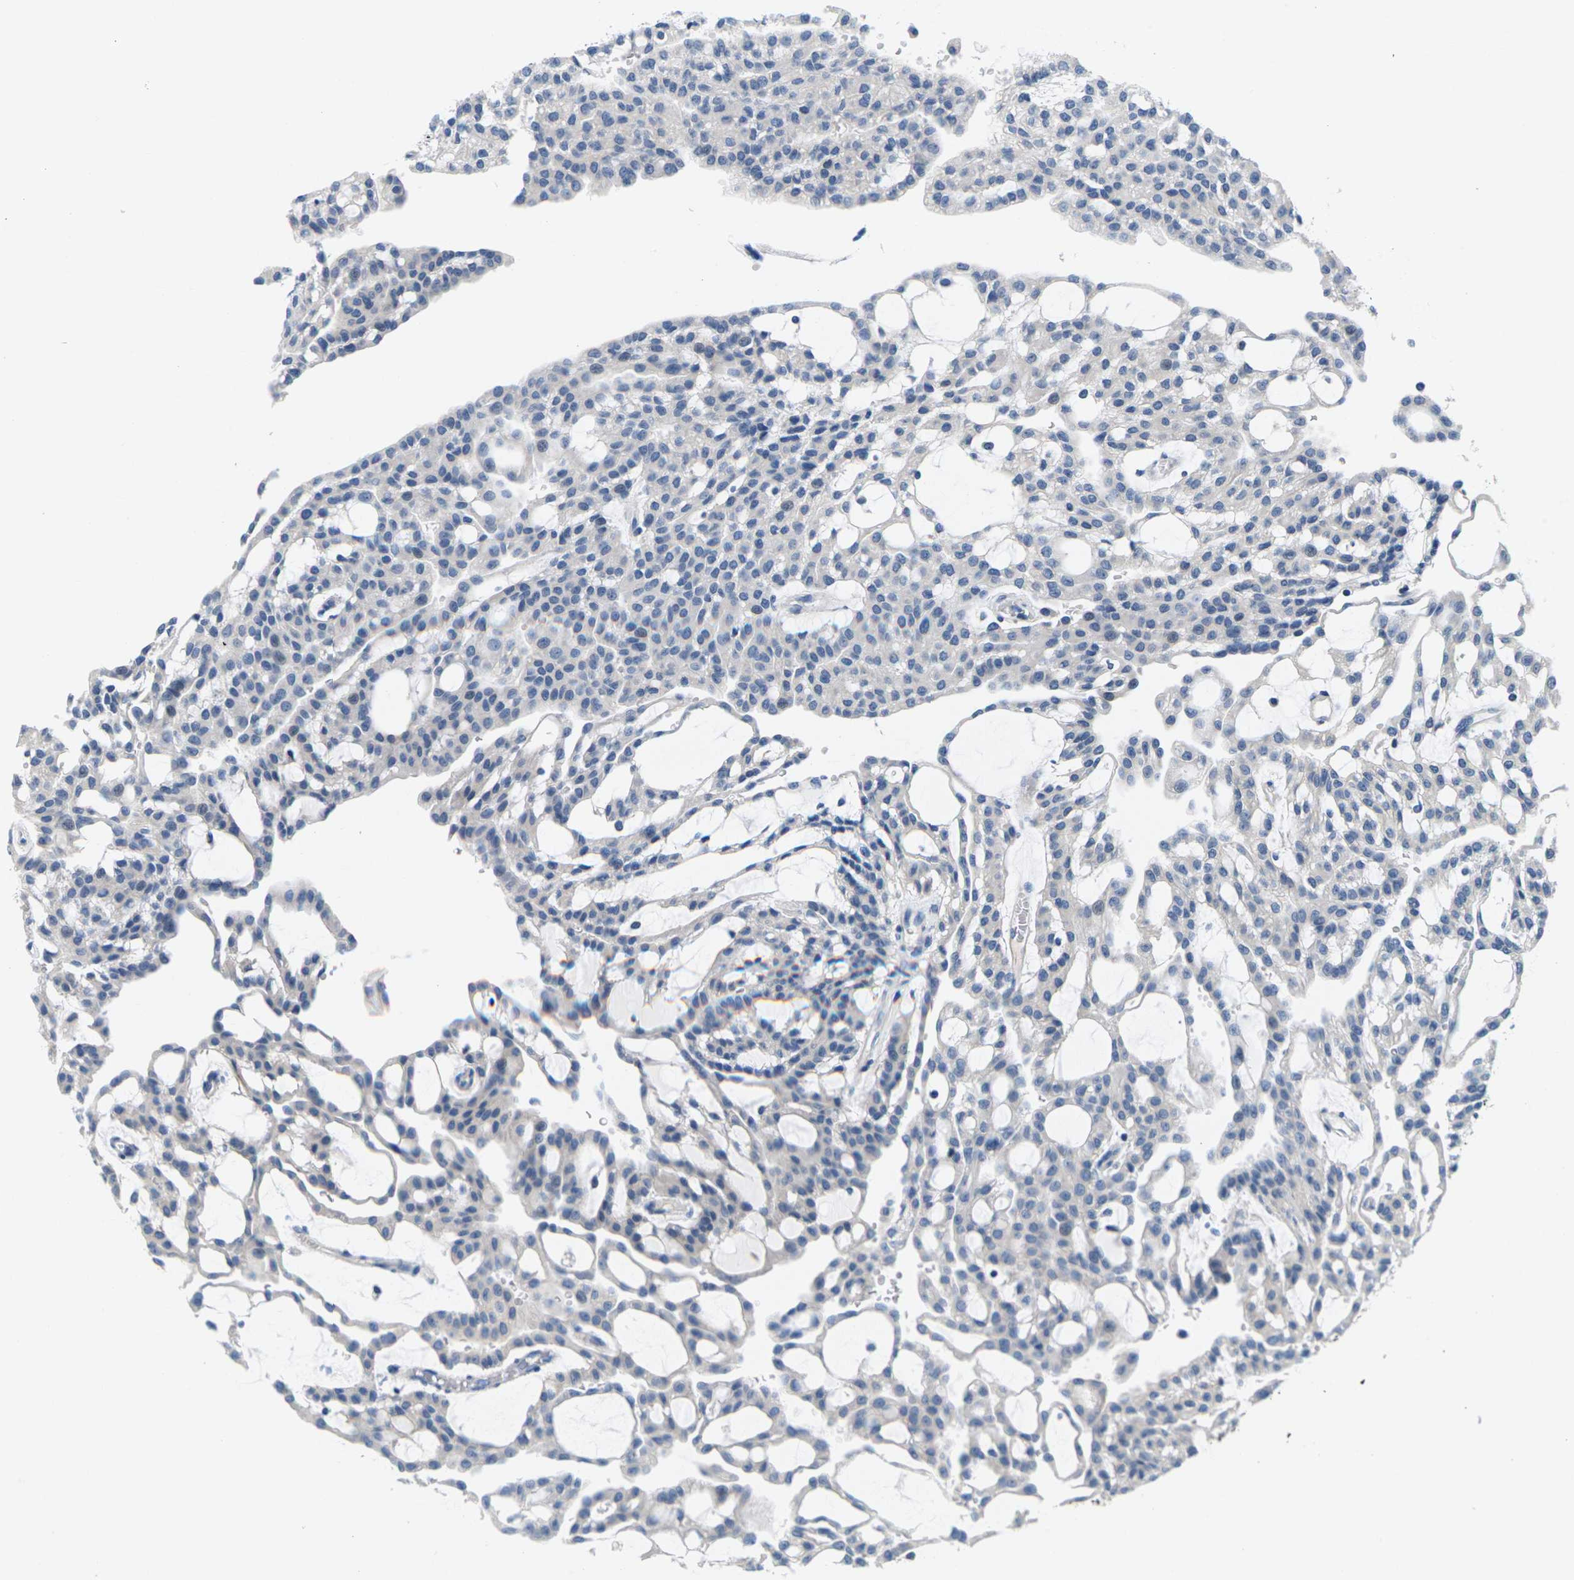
{"staining": {"intensity": "negative", "quantity": "none", "location": "none"}, "tissue": "renal cancer", "cell_type": "Tumor cells", "image_type": "cancer", "snomed": [{"axis": "morphology", "description": "Adenocarcinoma, NOS"}, {"axis": "topography", "description": "Kidney"}], "caption": "The immunohistochemistry (IHC) photomicrograph has no significant positivity in tumor cells of renal adenocarcinoma tissue.", "gene": "TSPAN2", "patient": {"sex": "male", "age": 63}}